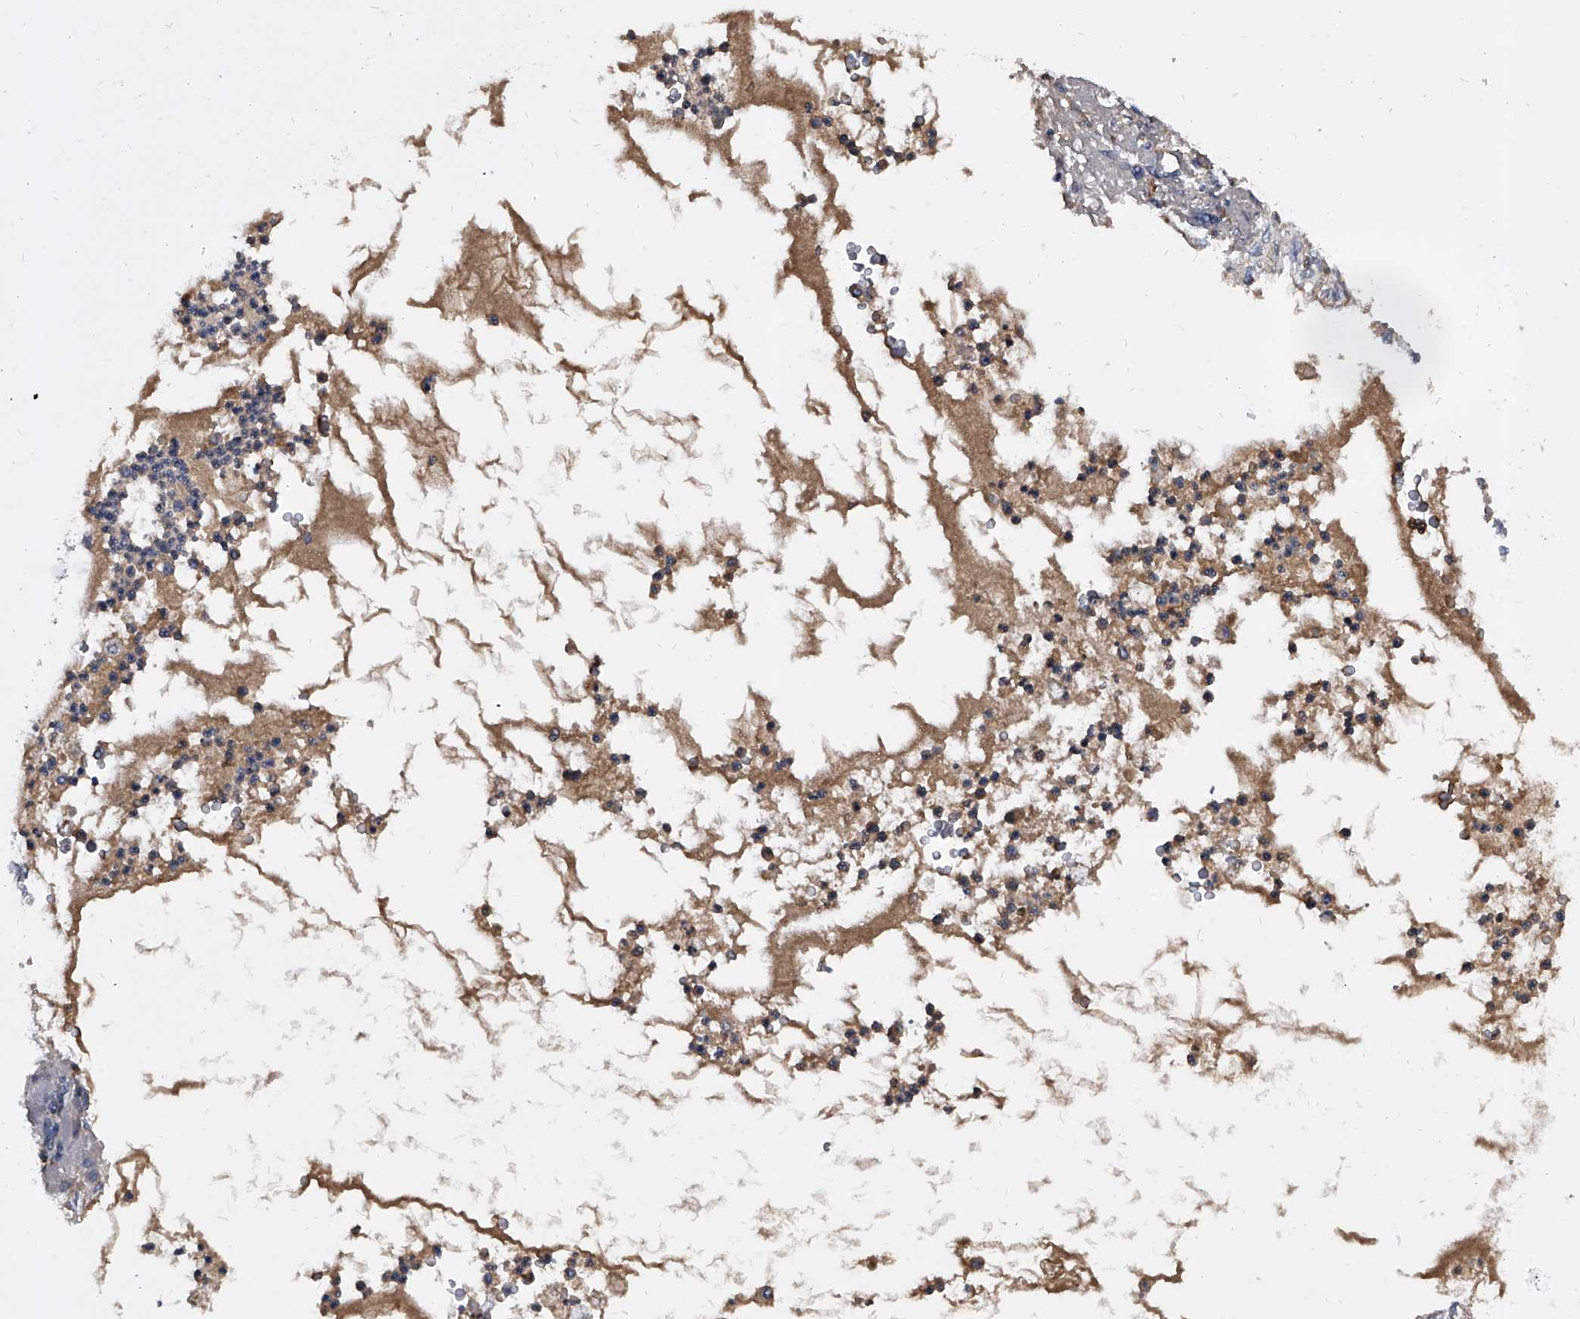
{"staining": {"intensity": "moderate", "quantity": "<25%", "location": "cytoplasmic/membranous"}, "tissue": "lung cancer", "cell_type": "Tumor cells", "image_type": "cancer", "snomed": [{"axis": "morphology", "description": "Adenocarcinoma, NOS"}, {"axis": "topography", "description": "Lung"}], "caption": "Tumor cells demonstrate low levels of moderate cytoplasmic/membranous staining in about <25% of cells in lung cancer (adenocarcinoma).", "gene": "NRP1", "patient": {"sex": "female", "age": 70}}